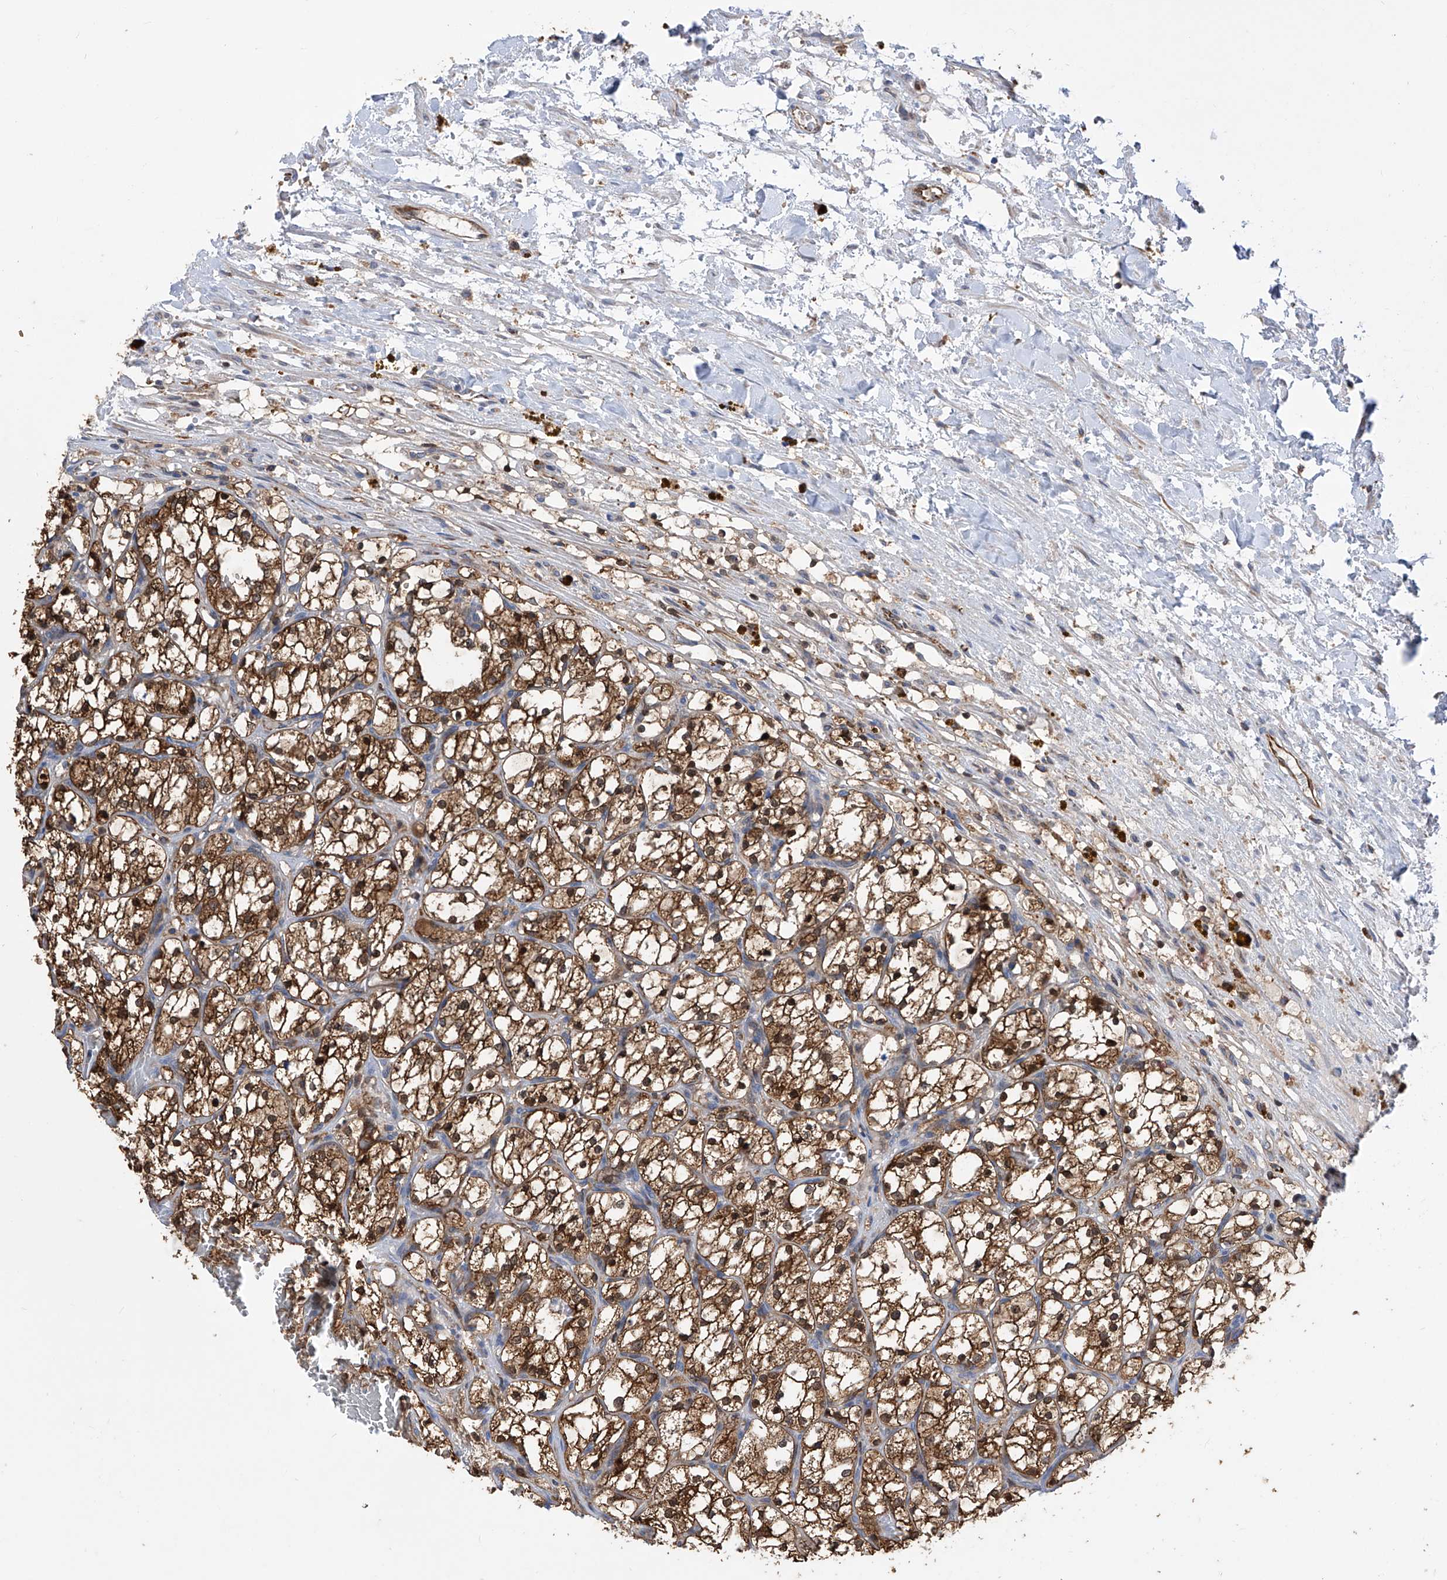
{"staining": {"intensity": "strong", "quantity": ">75%", "location": "cytoplasmic/membranous,nuclear"}, "tissue": "renal cancer", "cell_type": "Tumor cells", "image_type": "cancer", "snomed": [{"axis": "morphology", "description": "Adenocarcinoma, NOS"}, {"axis": "topography", "description": "Kidney"}], "caption": "Immunohistochemistry (IHC) micrograph of human adenocarcinoma (renal) stained for a protein (brown), which exhibits high levels of strong cytoplasmic/membranous and nuclear positivity in approximately >75% of tumor cells.", "gene": "SPATA20", "patient": {"sex": "female", "age": 69}}